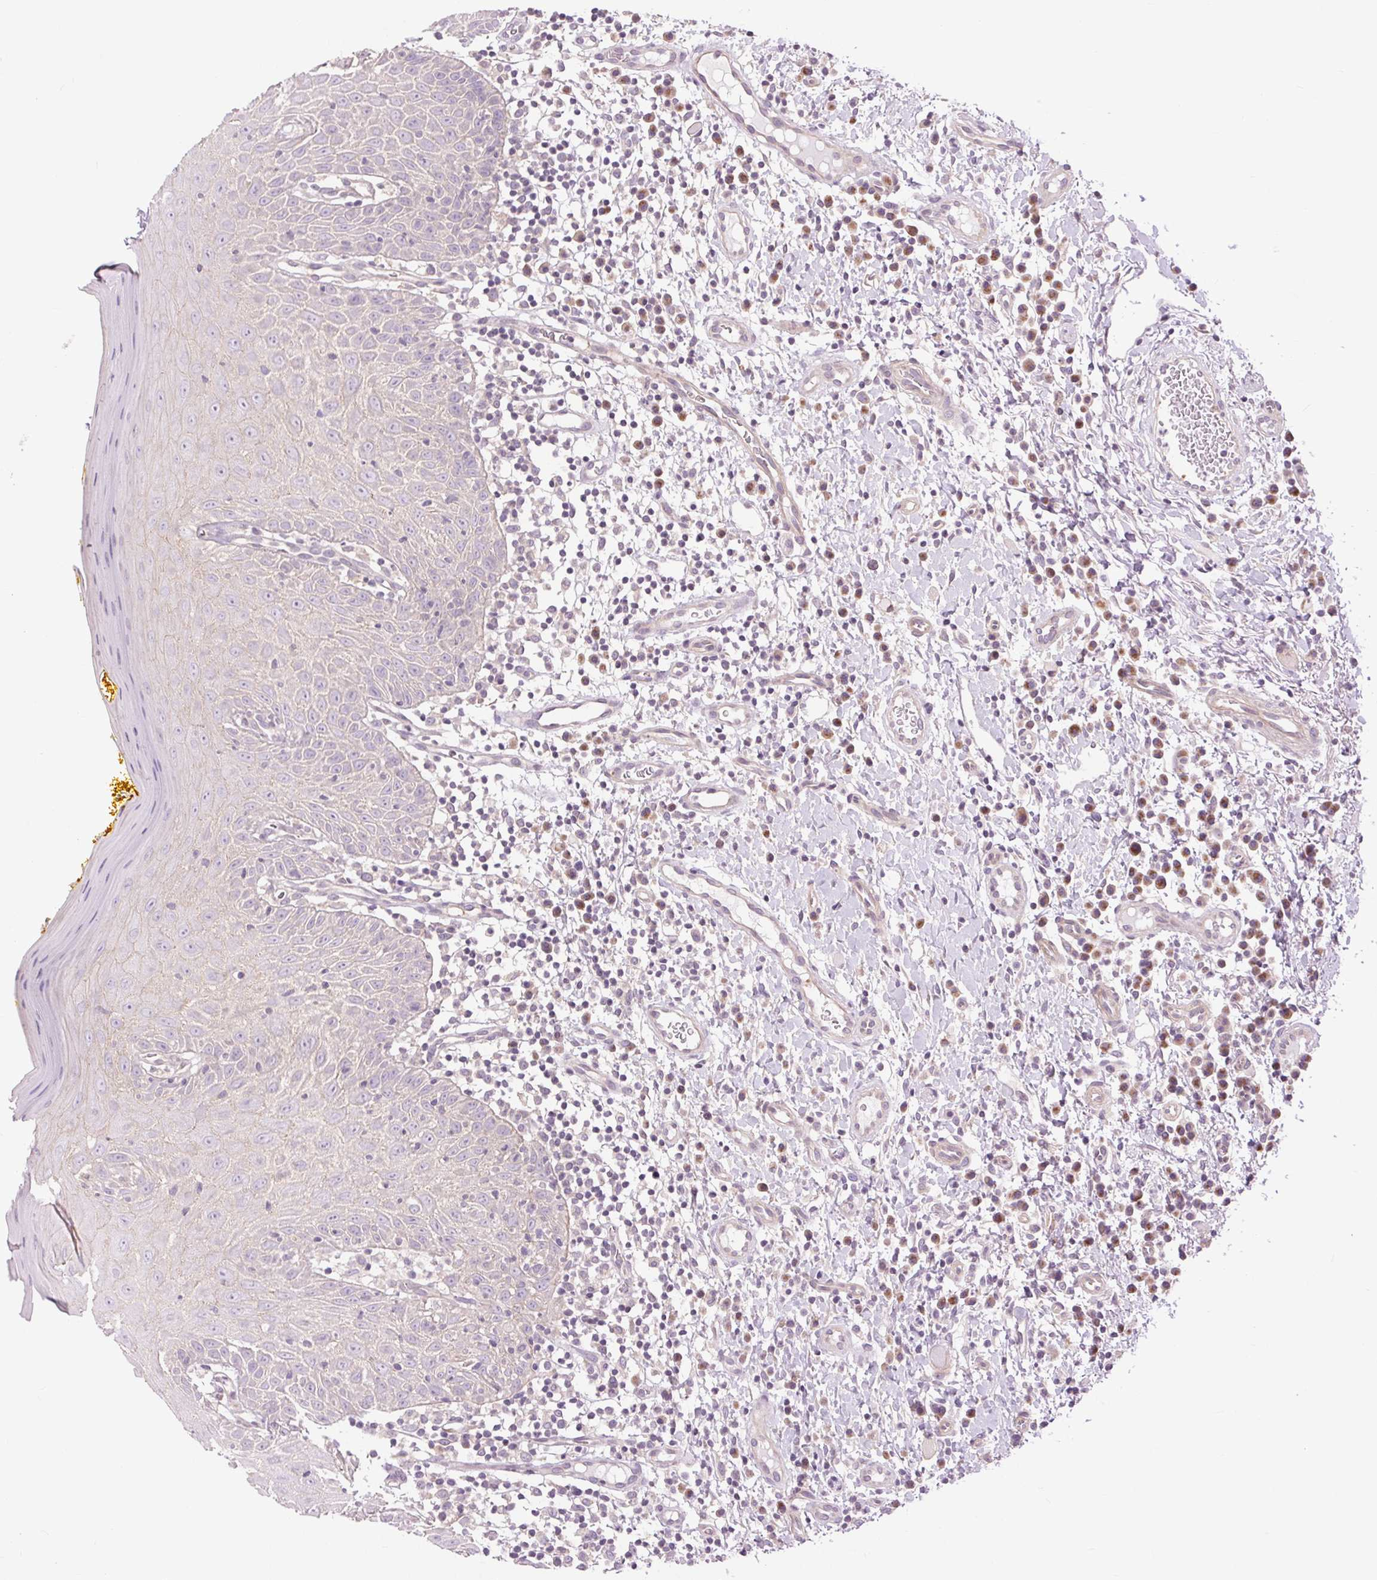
{"staining": {"intensity": "negative", "quantity": "none", "location": "none"}, "tissue": "oral mucosa", "cell_type": "Squamous epithelial cells", "image_type": "normal", "snomed": [{"axis": "morphology", "description": "Normal tissue, NOS"}, {"axis": "topography", "description": "Oral tissue"}, {"axis": "topography", "description": "Tounge, NOS"}], "caption": "This photomicrograph is of benign oral mucosa stained with immunohistochemistry (IHC) to label a protein in brown with the nuclei are counter-stained blue. There is no staining in squamous epithelial cells.", "gene": "CTNNA3", "patient": {"sex": "female", "age": 58}}